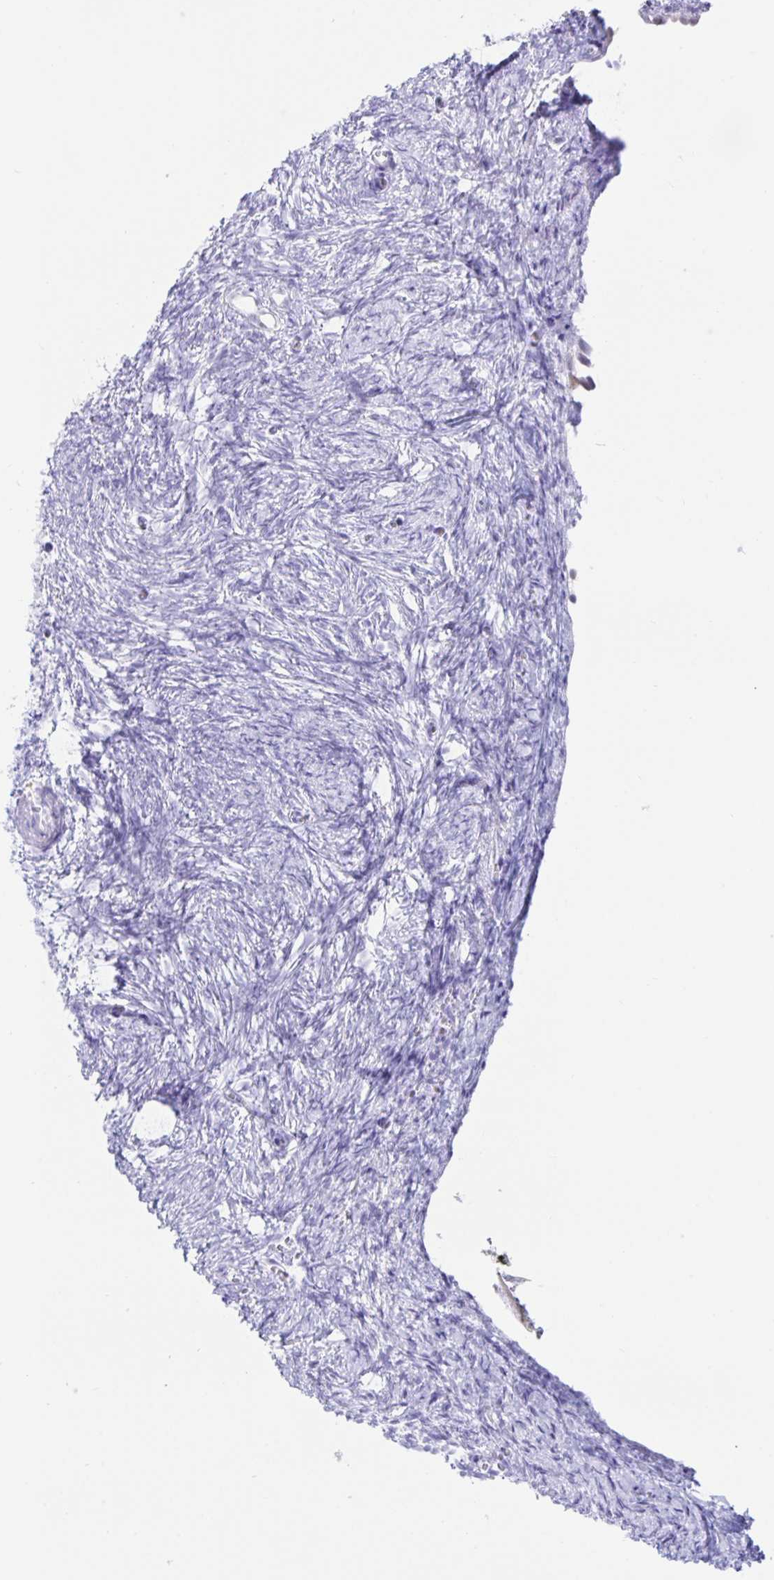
{"staining": {"intensity": "negative", "quantity": "none", "location": "none"}, "tissue": "ovary", "cell_type": "Ovarian stroma cells", "image_type": "normal", "snomed": [{"axis": "morphology", "description": "Normal tissue, NOS"}, {"axis": "topography", "description": "Ovary"}], "caption": "IHC image of unremarkable ovary: ovary stained with DAB exhibits no significant protein positivity in ovarian stroma cells.", "gene": "PAX8", "patient": {"sex": "female", "age": 41}}